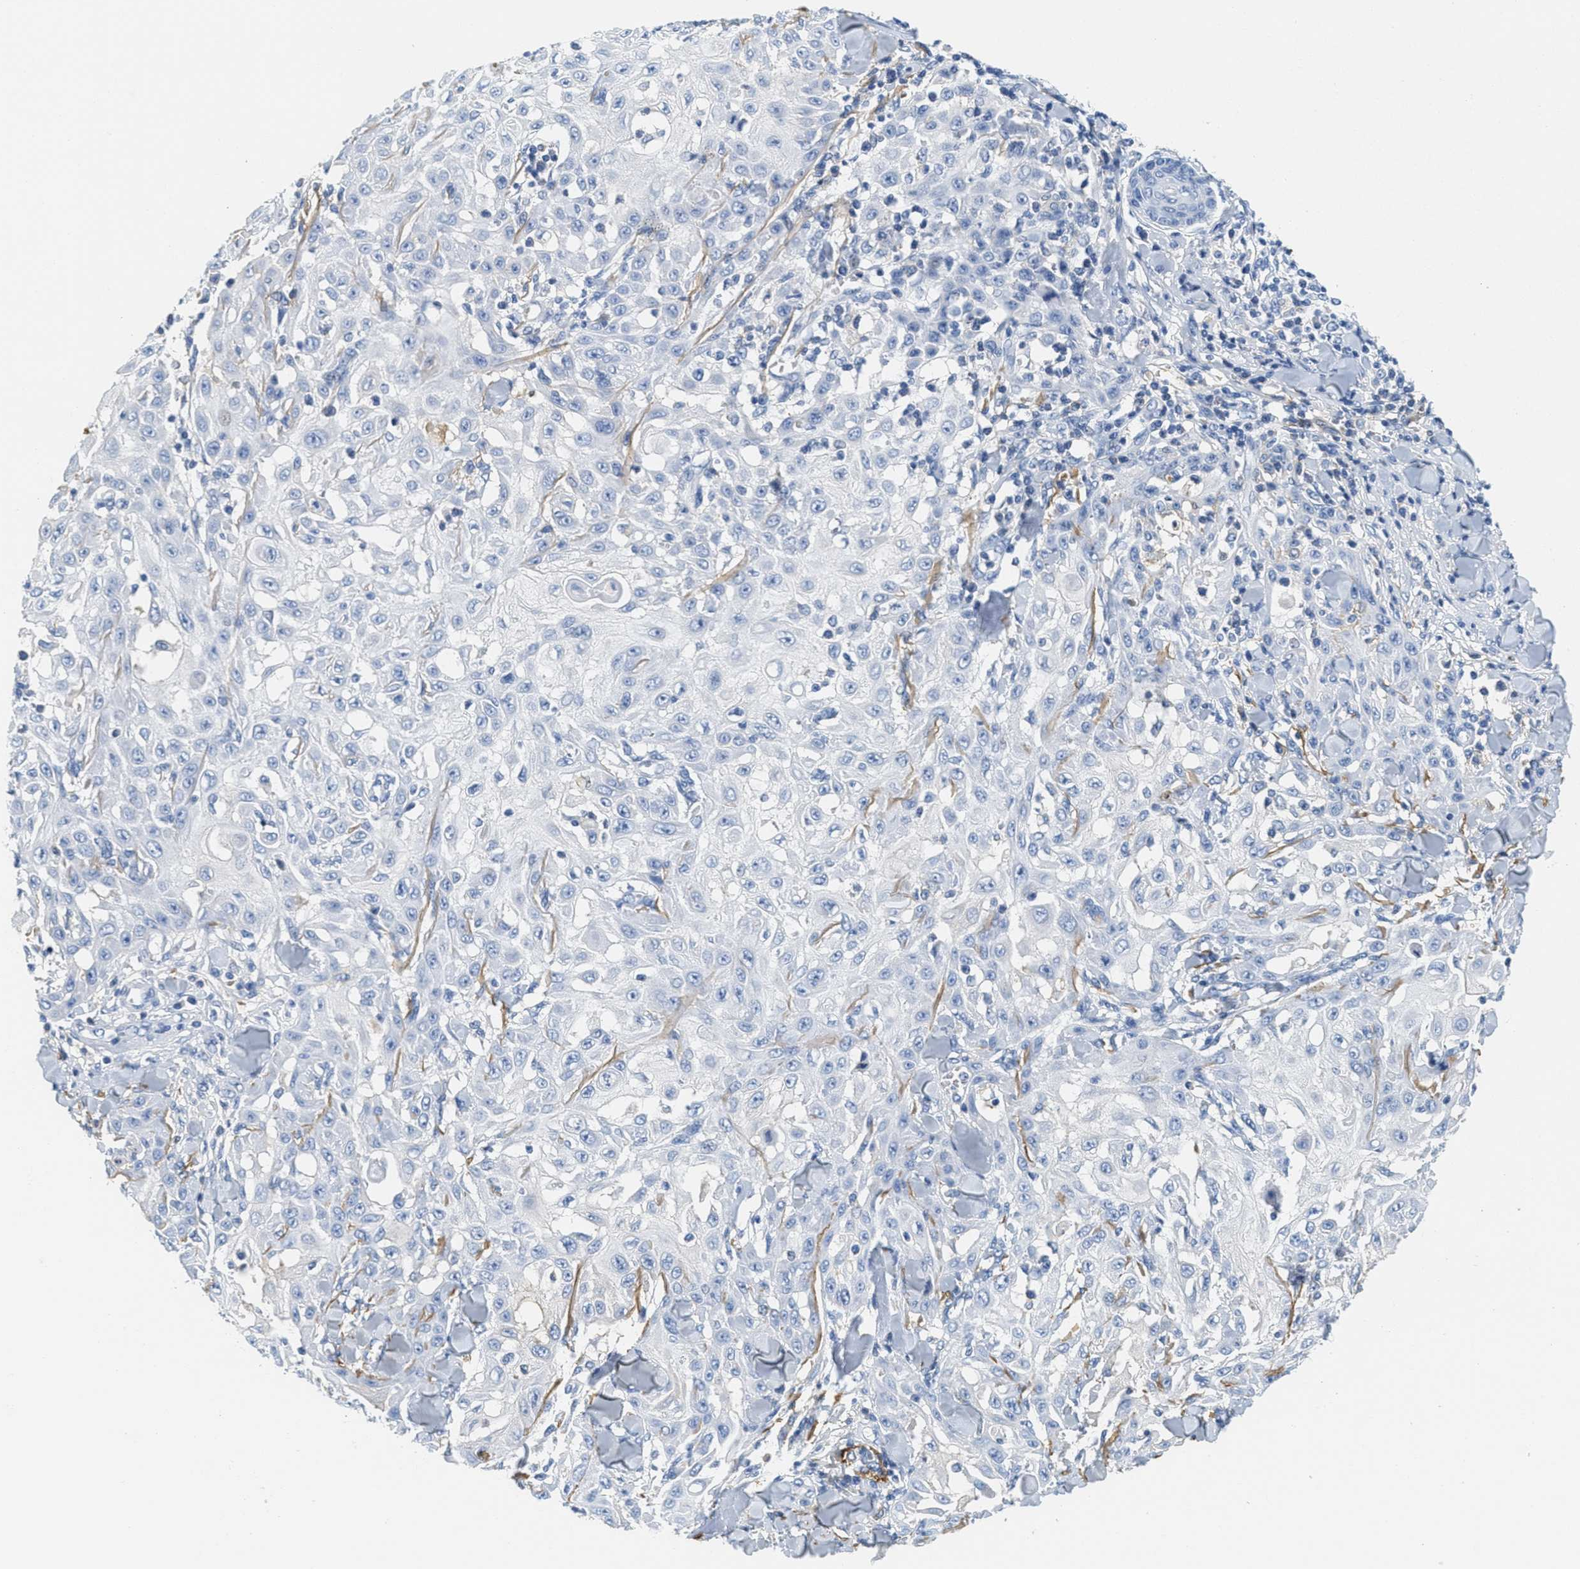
{"staining": {"intensity": "negative", "quantity": "none", "location": "none"}, "tissue": "skin cancer", "cell_type": "Tumor cells", "image_type": "cancer", "snomed": [{"axis": "morphology", "description": "Squamous cell carcinoma, NOS"}, {"axis": "topography", "description": "Skin"}], "caption": "High power microscopy micrograph of an immunohistochemistry photomicrograph of skin squamous cell carcinoma, revealing no significant expression in tumor cells. (Stains: DAB immunohistochemistry with hematoxylin counter stain, Microscopy: brightfield microscopy at high magnification).", "gene": "SERPINA1", "patient": {"sex": "male", "age": 24}}